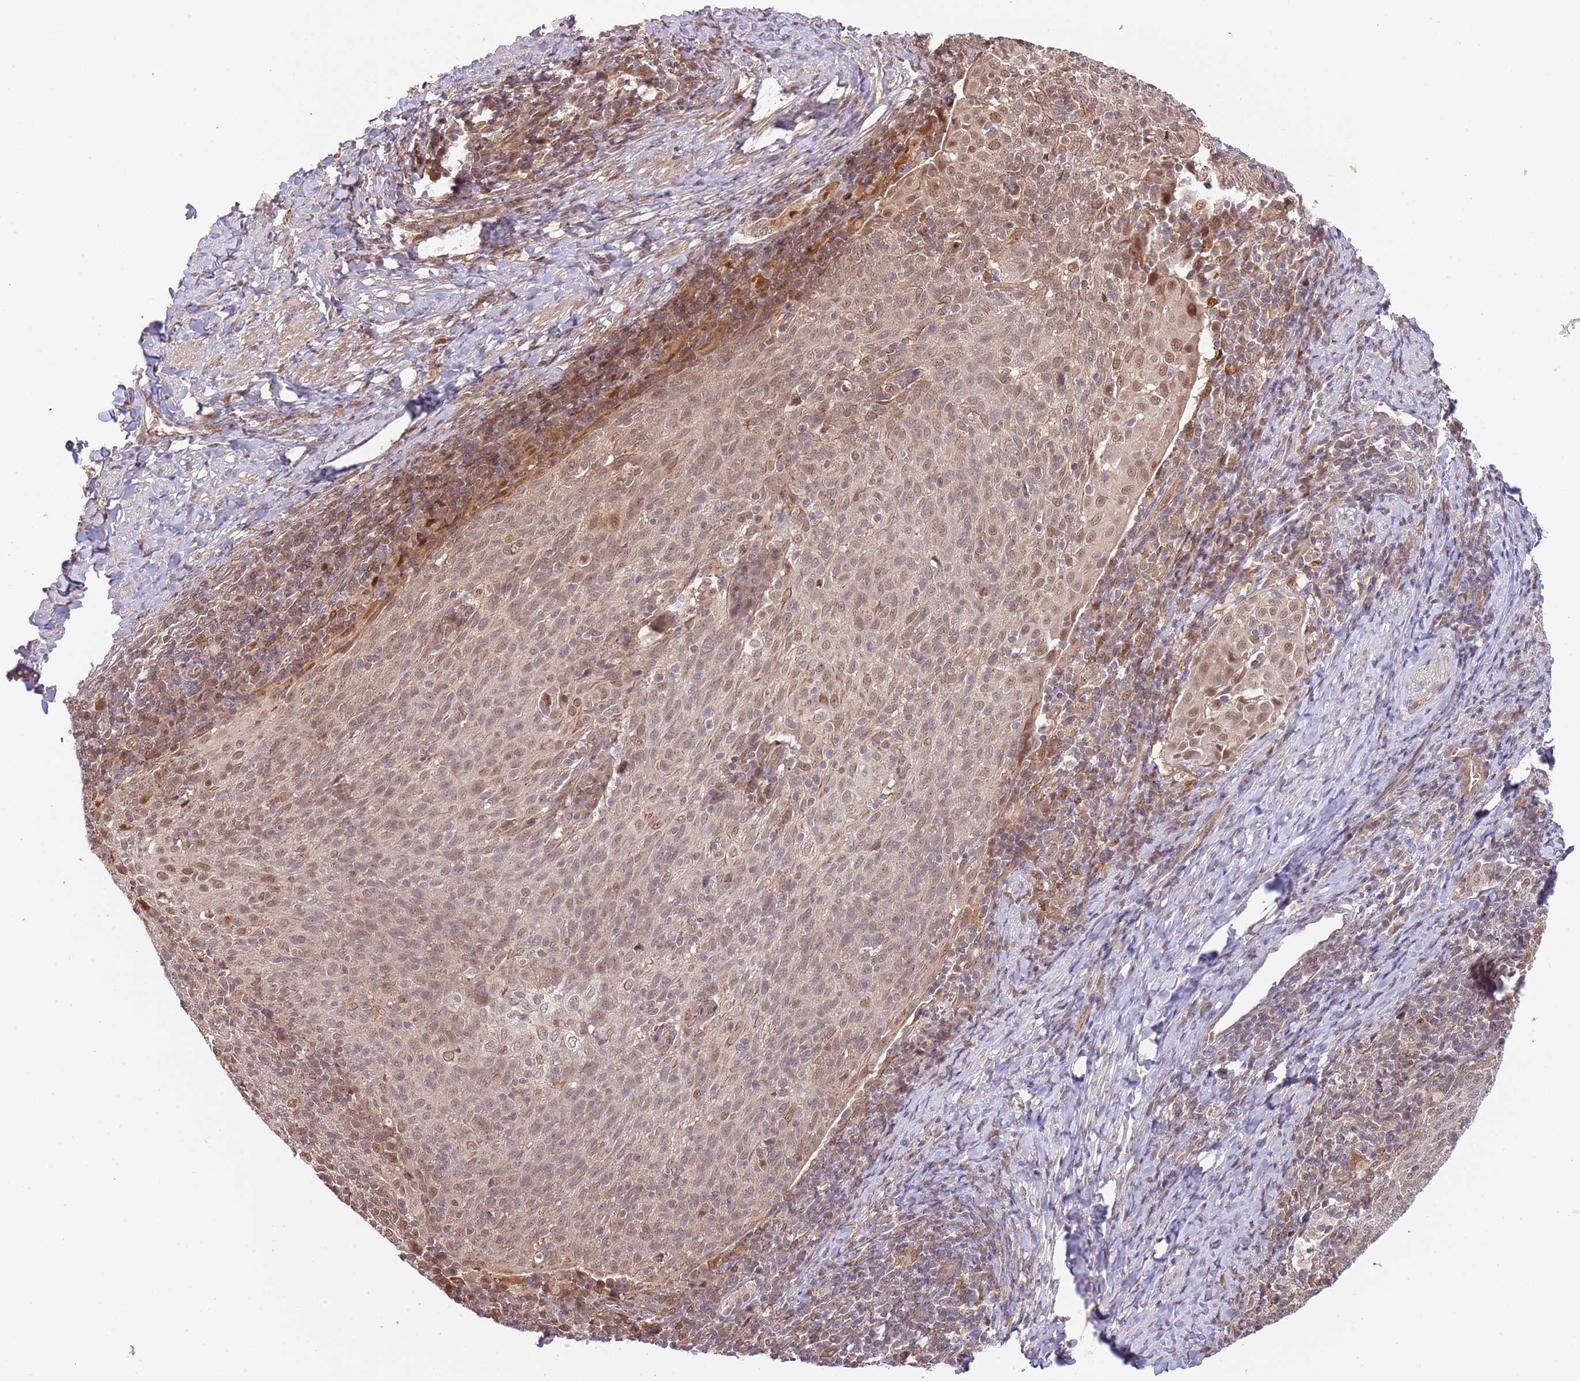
{"staining": {"intensity": "weak", "quantity": ">75%", "location": "nuclear"}, "tissue": "cervical cancer", "cell_type": "Tumor cells", "image_type": "cancer", "snomed": [{"axis": "morphology", "description": "Squamous cell carcinoma, NOS"}, {"axis": "topography", "description": "Cervix"}], "caption": "Weak nuclear positivity is seen in about >75% of tumor cells in cervical squamous cell carcinoma.", "gene": "PLSCR5", "patient": {"sex": "female", "age": 52}}